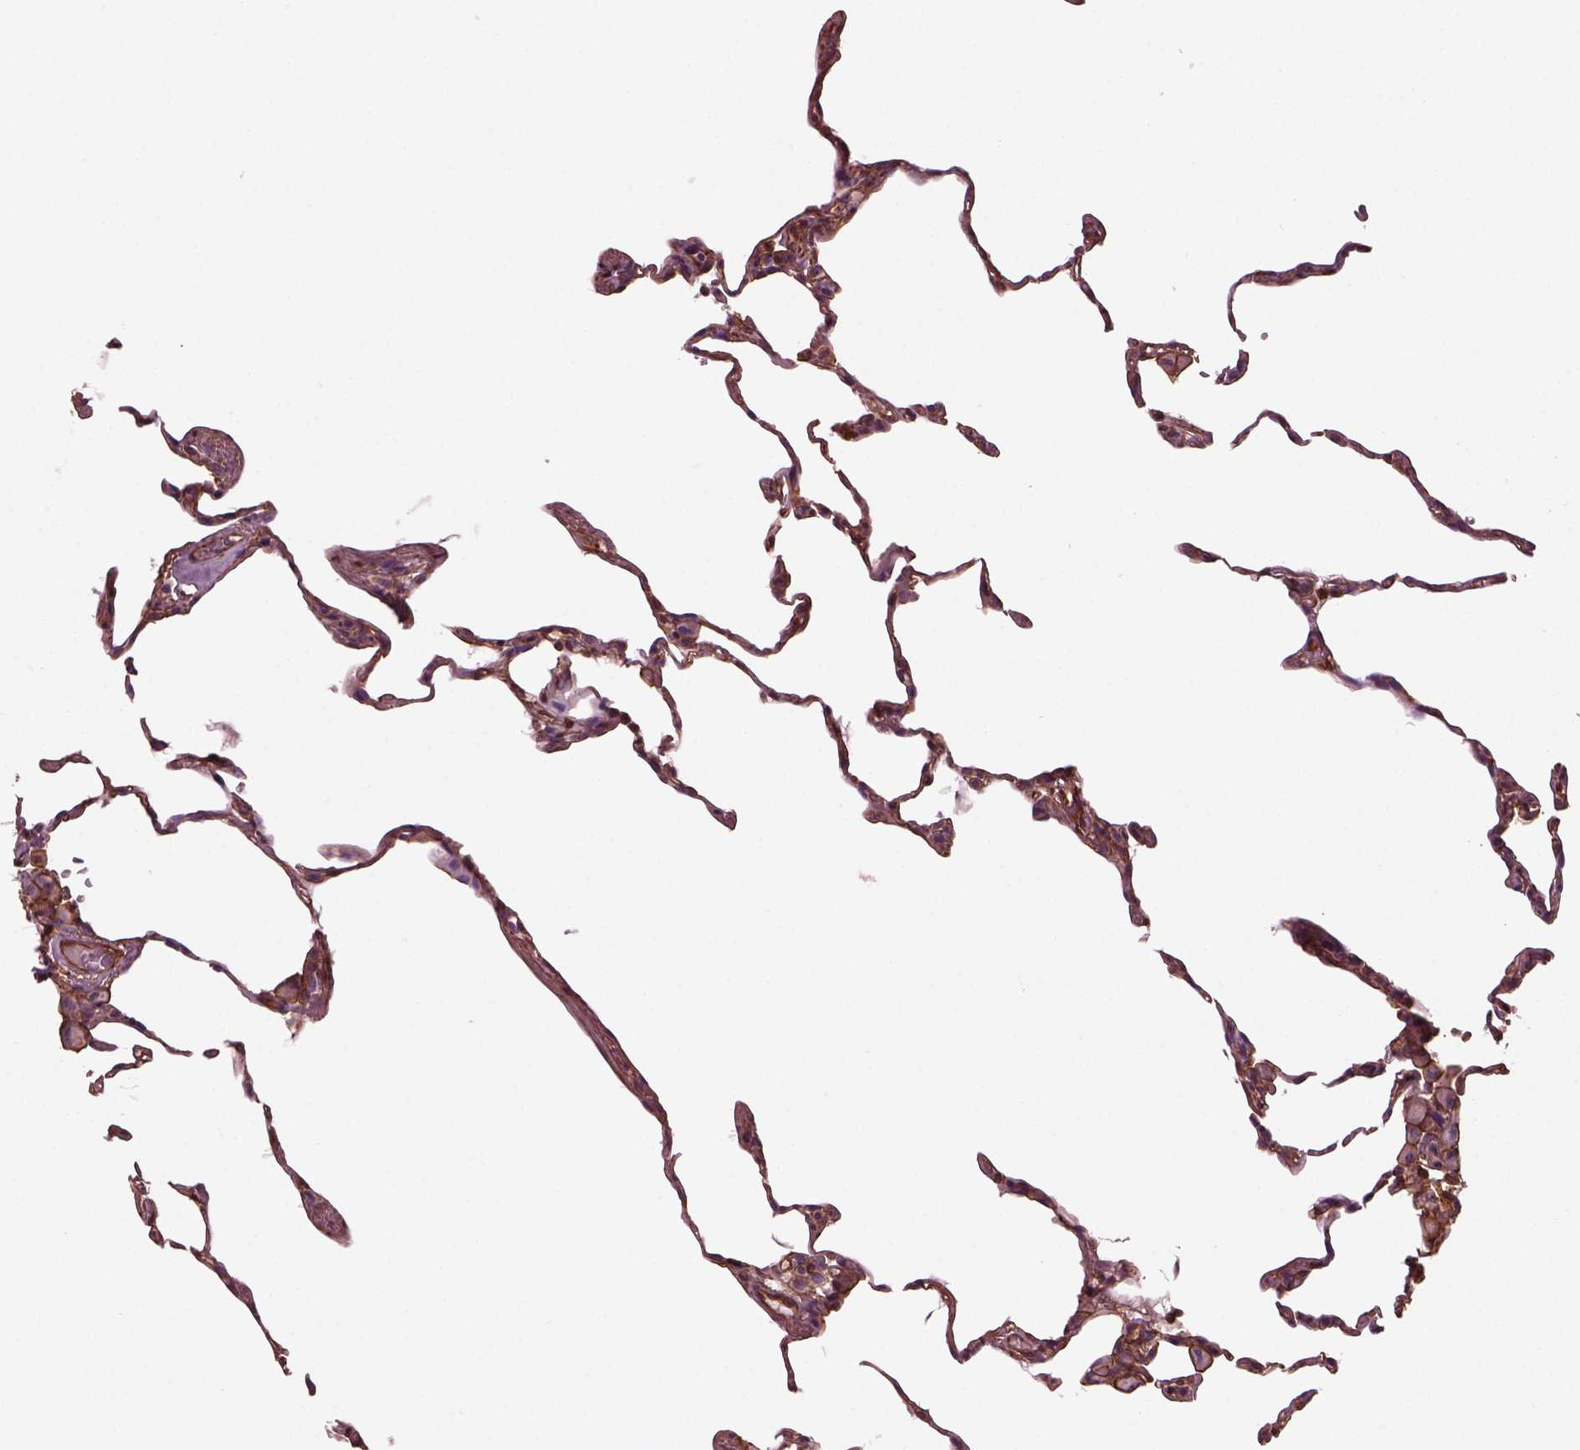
{"staining": {"intensity": "weak", "quantity": "25%-75%", "location": "cytoplasmic/membranous"}, "tissue": "lung", "cell_type": "Alveolar cells", "image_type": "normal", "snomed": [{"axis": "morphology", "description": "Normal tissue, NOS"}, {"axis": "topography", "description": "Lung"}], "caption": "Benign lung reveals weak cytoplasmic/membranous positivity in approximately 25%-75% of alveolar cells.", "gene": "MYL1", "patient": {"sex": "female", "age": 57}}